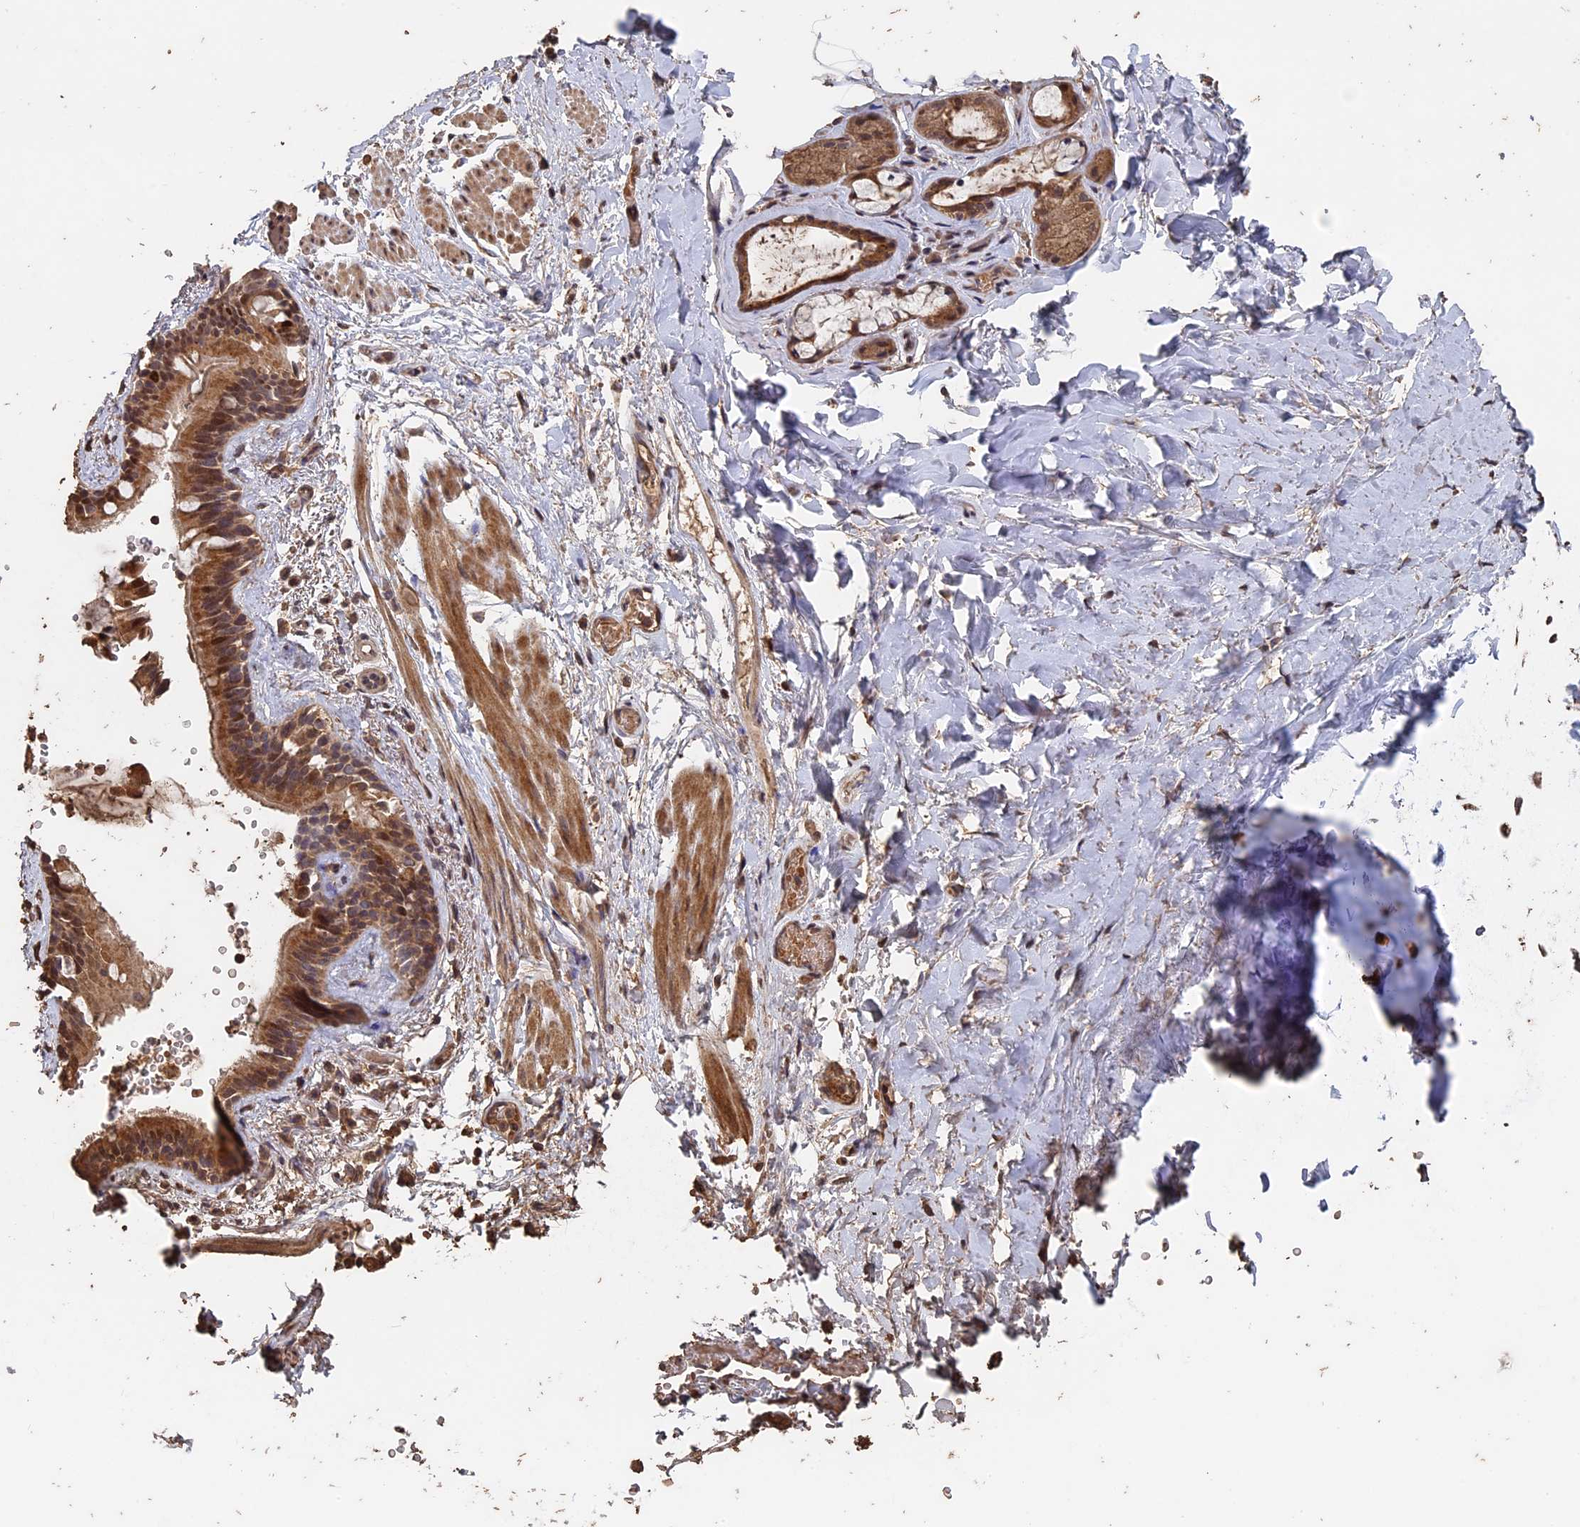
{"staining": {"intensity": "moderate", "quantity": ">75%", "location": "cytoplasmic/membranous"}, "tissue": "adipose tissue", "cell_type": "Adipocytes", "image_type": "normal", "snomed": [{"axis": "morphology", "description": "Normal tissue, NOS"}, {"axis": "topography", "description": "Lymph node"}, {"axis": "topography", "description": "Bronchus"}], "caption": "This image reveals IHC staining of benign adipose tissue, with medium moderate cytoplasmic/membranous staining in about >75% of adipocytes.", "gene": "HUNK", "patient": {"sex": "male", "age": 63}}